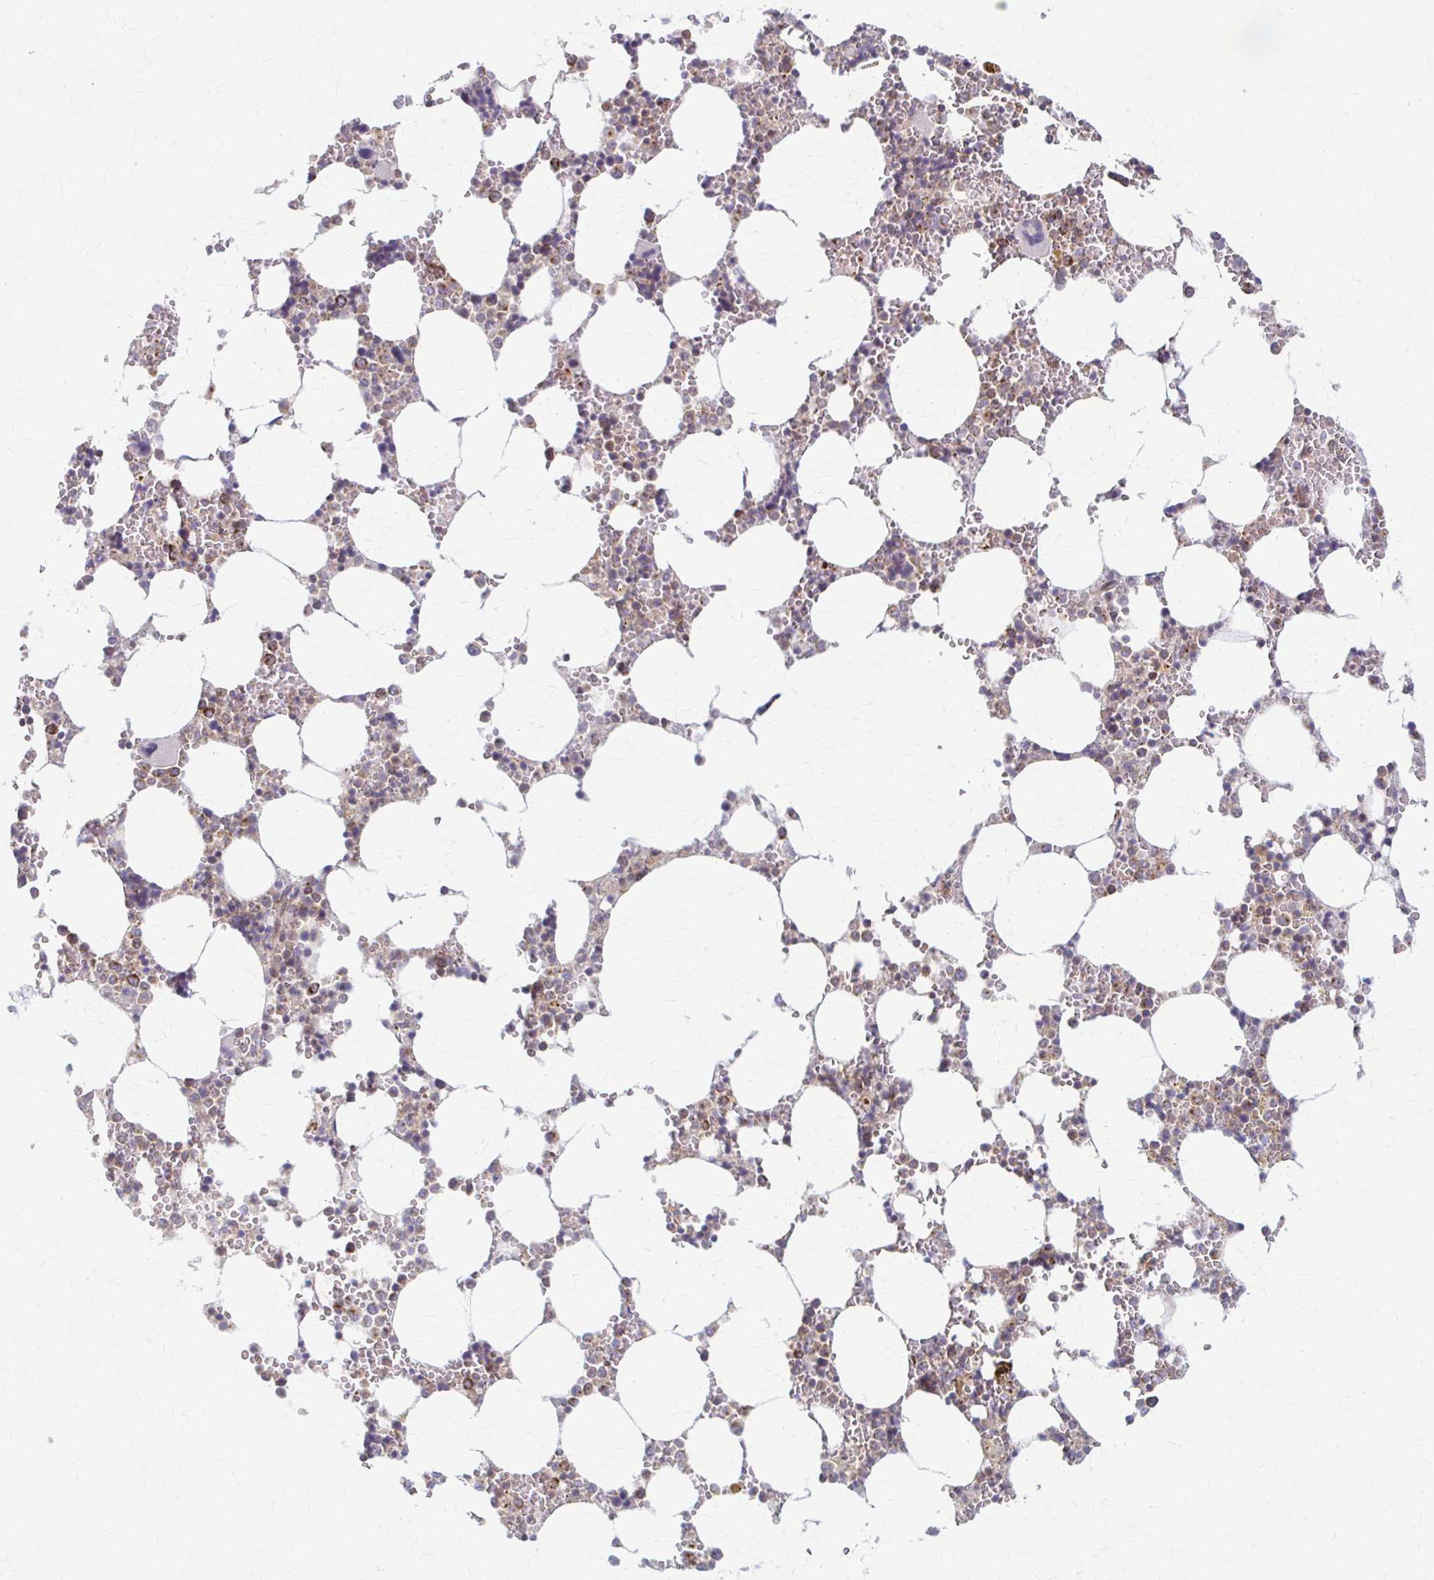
{"staining": {"intensity": "moderate", "quantity": "25%-75%", "location": "cytoplasmic/membranous"}, "tissue": "bone marrow", "cell_type": "Hematopoietic cells", "image_type": "normal", "snomed": [{"axis": "morphology", "description": "Normal tissue, NOS"}, {"axis": "topography", "description": "Bone marrow"}], "caption": "Approximately 25%-75% of hematopoietic cells in benign human bone marrow demonstrate moderate cytoplasmic/membranous protein positivity as visualized by brown immunohistochemical staining.", "gene": "ARHGAP35", "patient": {"sex": "male", "age": 64}}